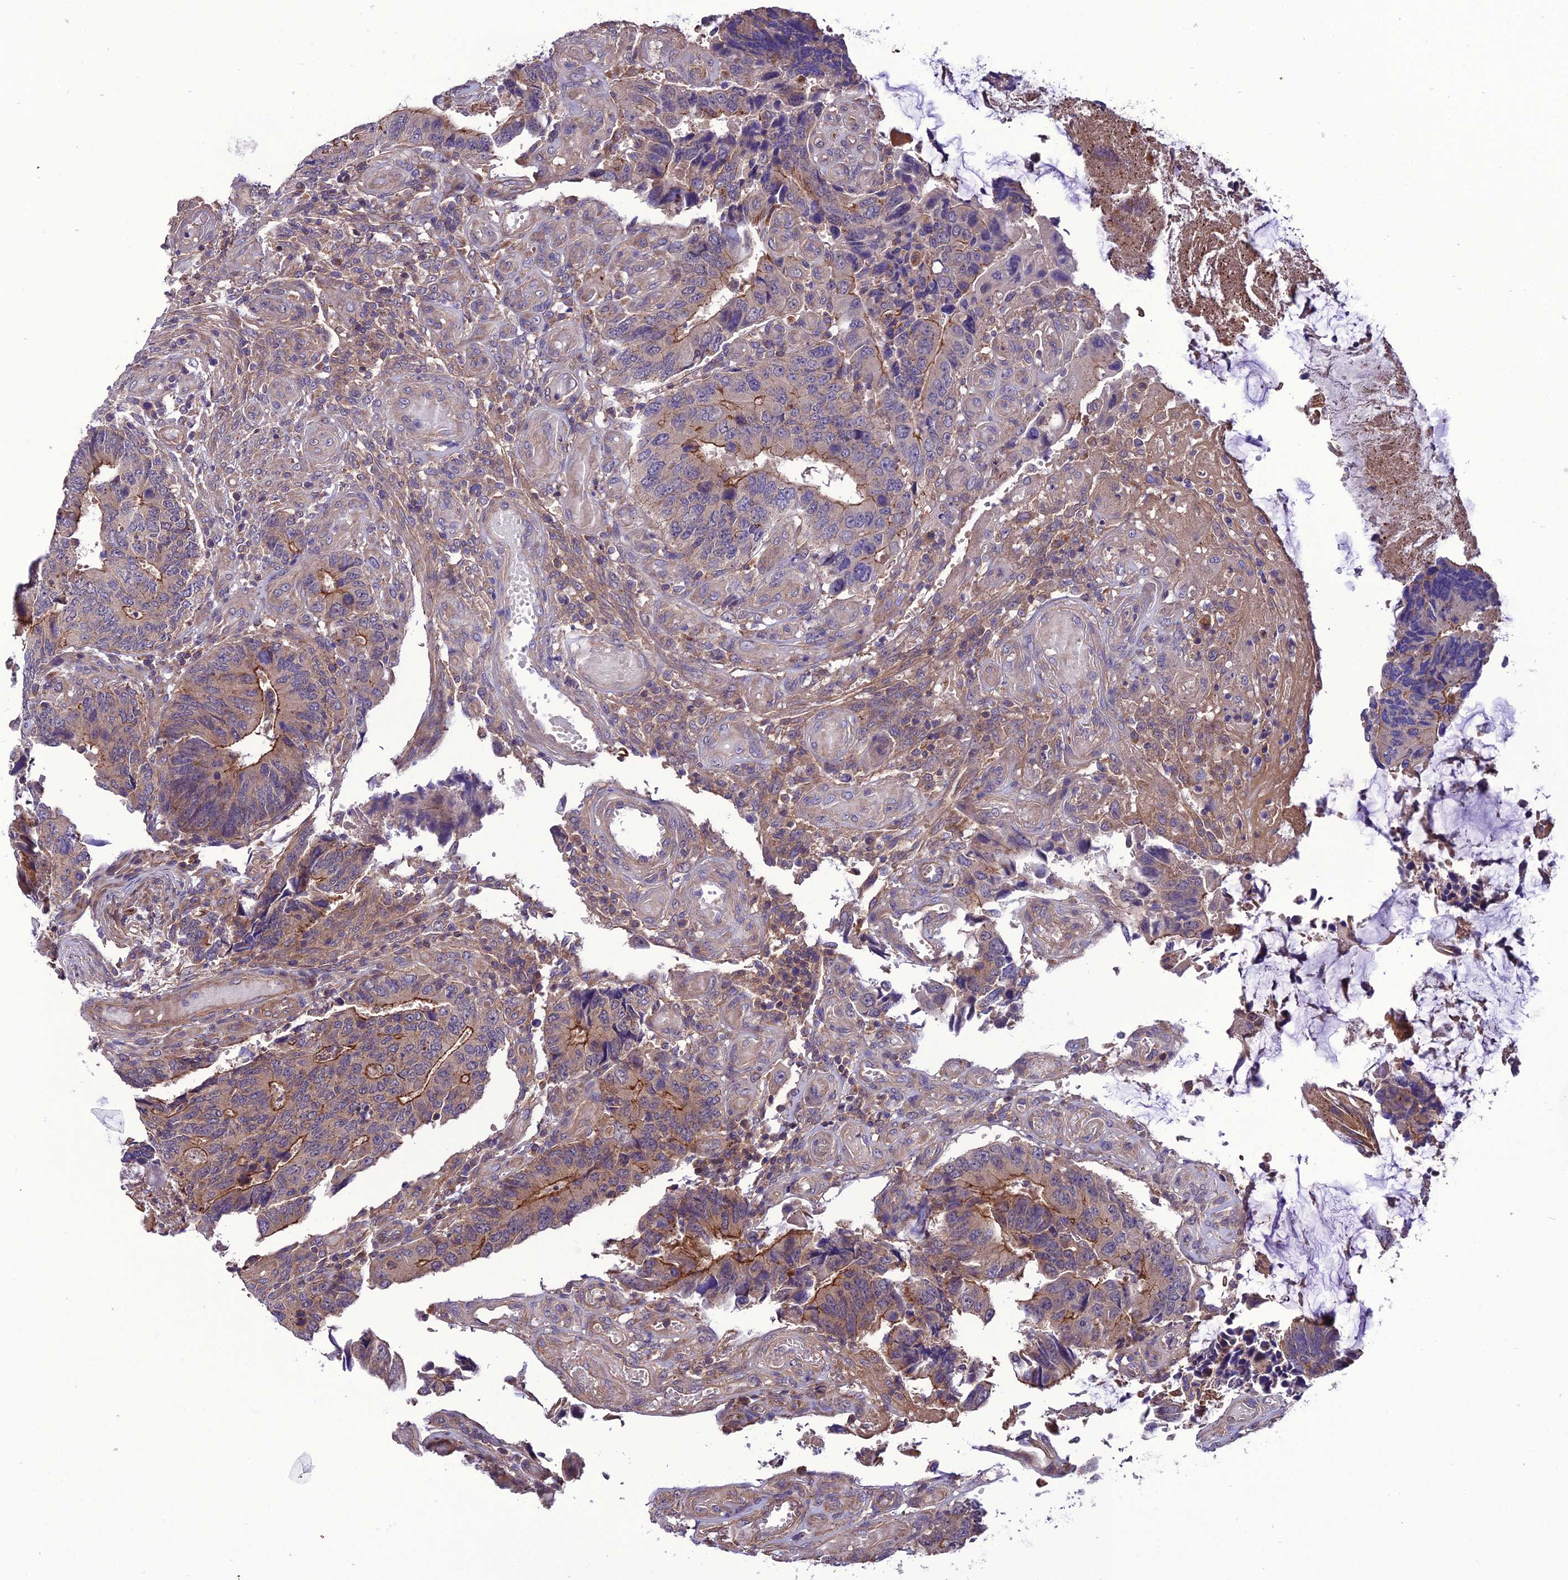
{"staining": {"intensity": "moderate", "quantity": "<25%", "location": "cytoplasmic/membranous"}, "tissue": "colorectal cancer", "cell_type": "Tumor cells", "image_type": "cancer", "snomed": [{"axis": "morphology", "description": "Adenocarcinoma, NOS"}, {"axis": "topography", "description": "Colon"}], "caption": "Brown immunohistochemical staining in colorectal adenocarcinoma reveals moderate cytoplasmic/membranous staining in about <25% of tumor cells.", "gene": "PPIL3", "patient": {"sex": "male", "age": 87}}